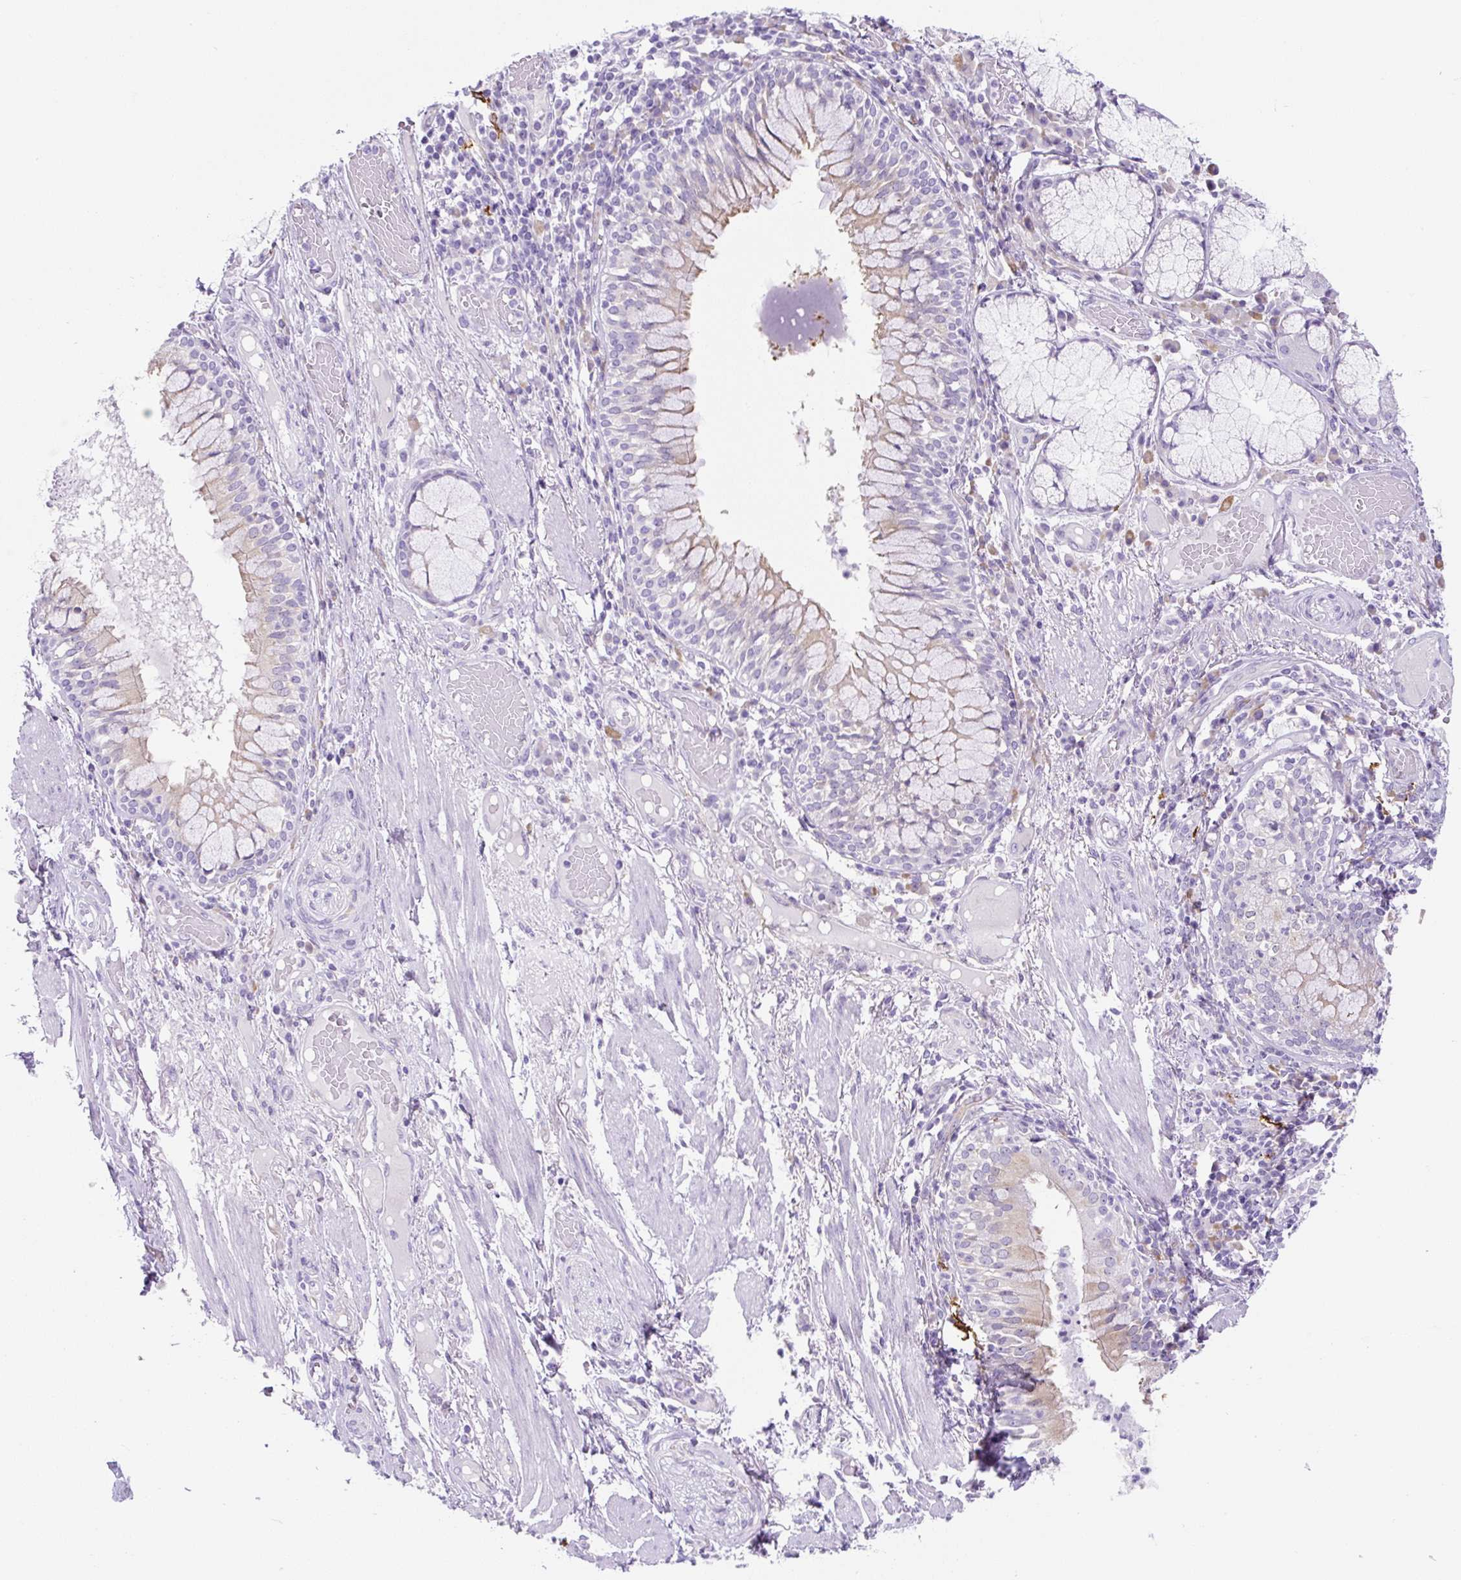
{"staining": {"intensity": "negative", "quantity": "none", "location": "none"}, "tissue": "adipose tissue", "cell_type": "Adipocytes", "image_type": "normal", "snomed": [{"axis": "morphology", "description": "Normal tissue, NOS"}, {"axis": "topography", "description": "Cartilage tissue"}, {"axis": "topography", "description": "Bronchus"}], "caption": "Histopathology image shows no significant protein positivity in adipocytes of unremarkable adipose tissue.", "gene": "ASB4", "patient": {"sex": "male", "age": 56}}